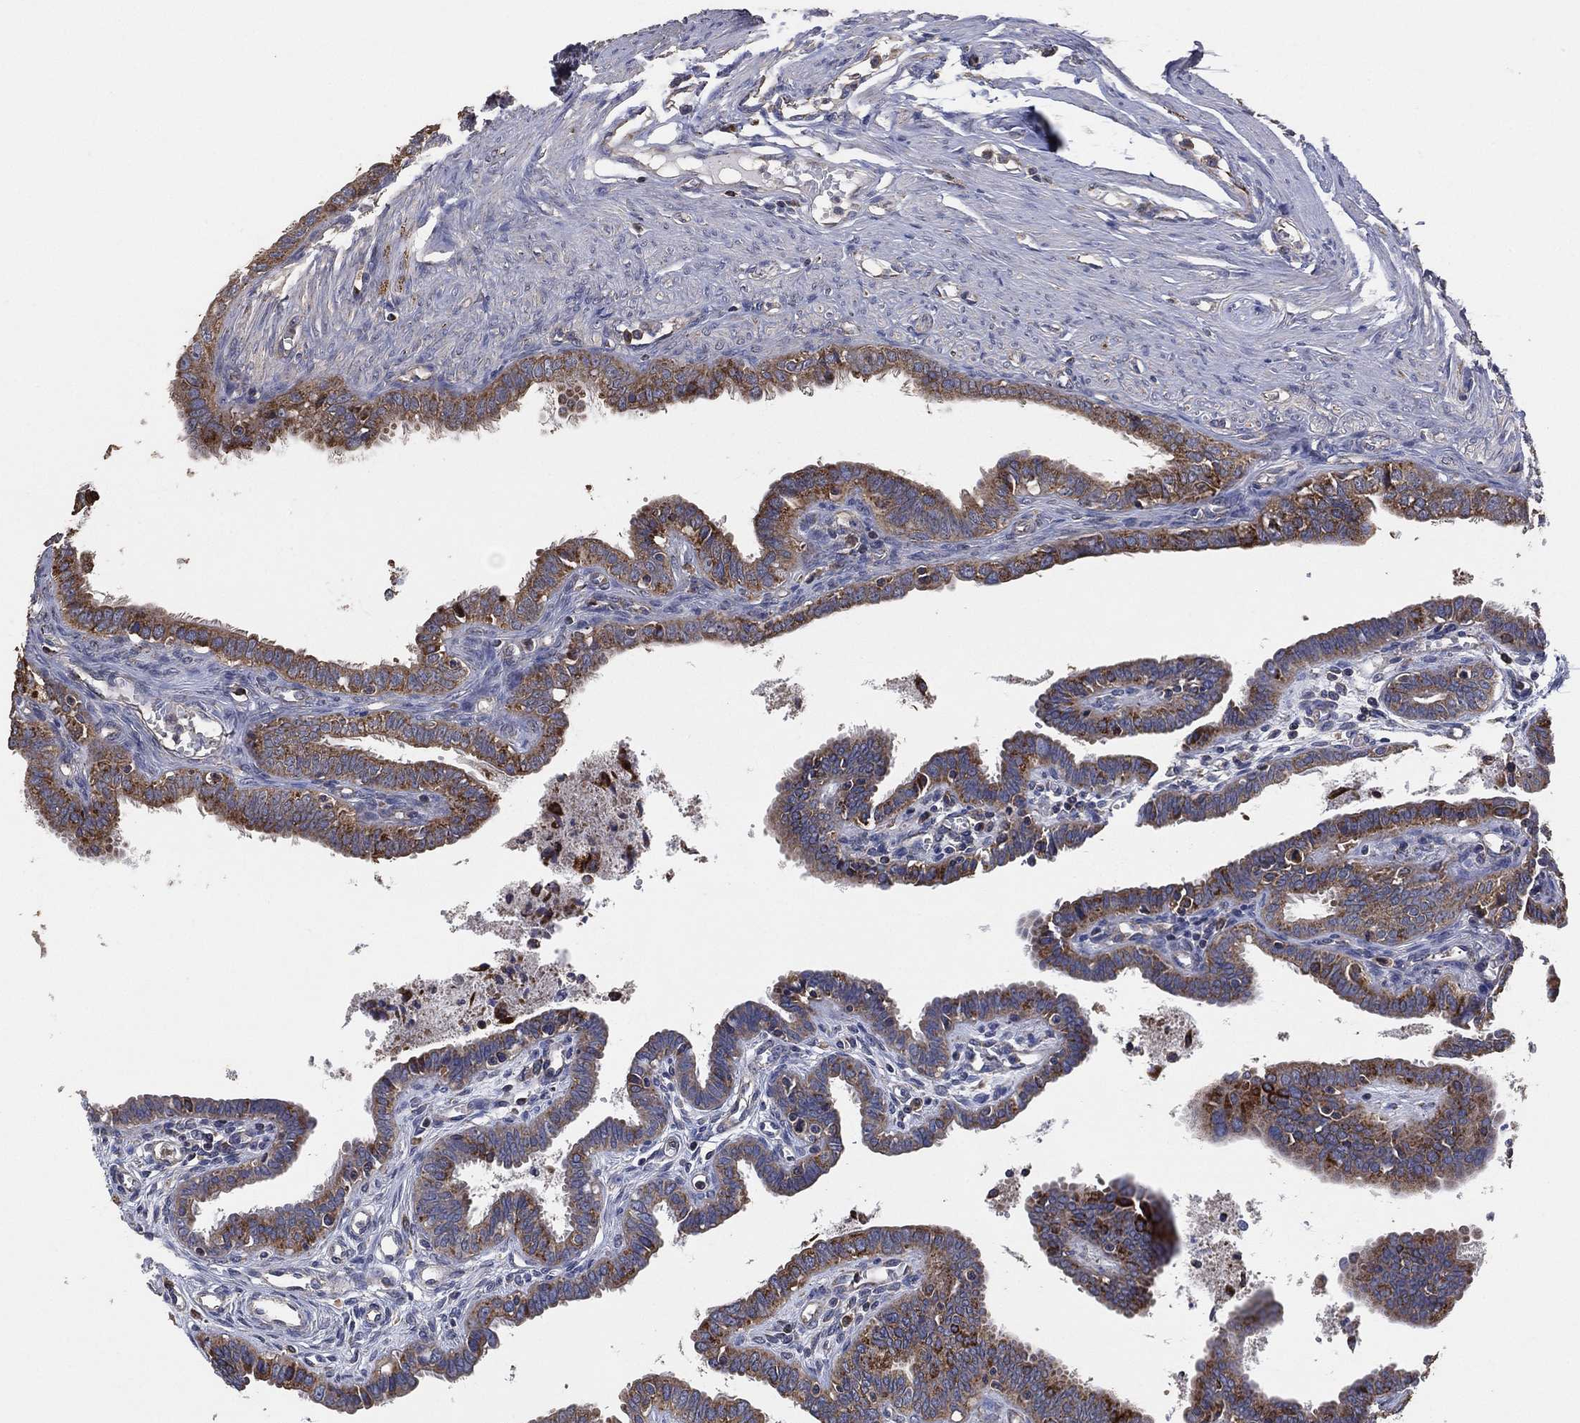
{"staining": {"intensity": "strong", "quantity": "25%-75%", "location": "cytoplasmic/membranous"}, "tissue": "fallopian tube", "cell_type": "Glandular cells", "image_type": "normal", "snomed": [{"axis": "morphology", "description": "Normal tissue, NOS"}, {"axis": "morphology", "description": "Carcinoma, endometroid"}, {"axis": "topography", "description": "Fallopian tube"}, {"axis": "topography", "description": "Ovary"}], "caption": "This micrograph displays immunohistochemistry staining of benign fallopian tube, with high strong cytoplasmic/membranous expression in approximately 25%-75% of glandular cells.", "gene": "LIMD1", "patient": {"sex": "female", "age": 42}}